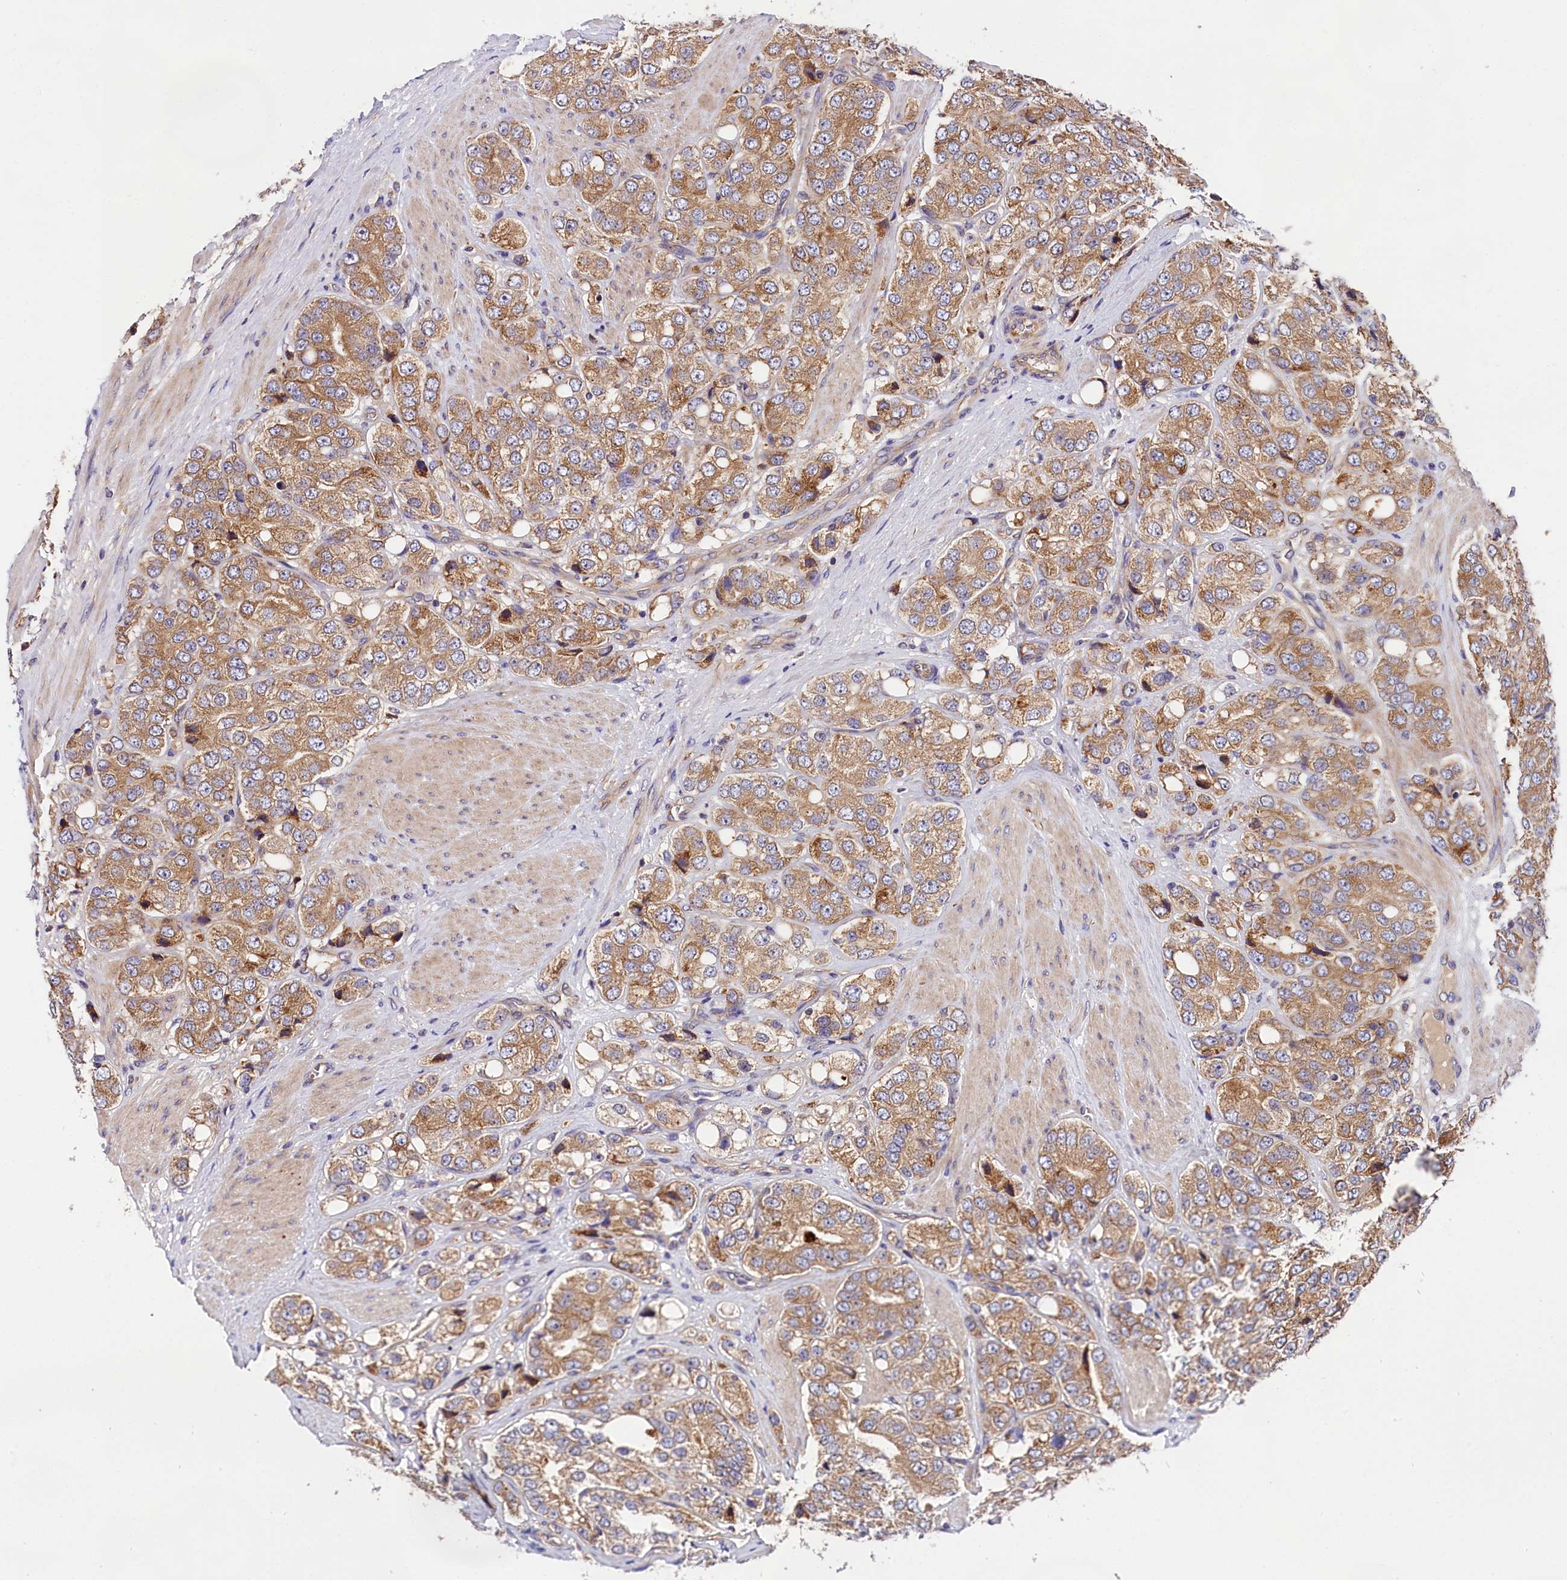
{"staining": {"intensity": "moderate", "quantity": ">75%", "location": "cytoplasmic/membranous"}, "tissue": "prostate cancer", "cell_type": "Tumor cells", "image_type": "cancer", "snomed": [{"axis": "morphology", "description": "Adenocarcinoma, High grade"}, {"axis": "topography", "description": "Prostate"}], "caption": "Immunohistochemical staining of prostate cancer reveals medium levels of moderate cytoplasmic/membranous protein expression in about >75% of tumor cells.", "gene": "SPG11", "patient": {"sex": "male", "age": 50}}